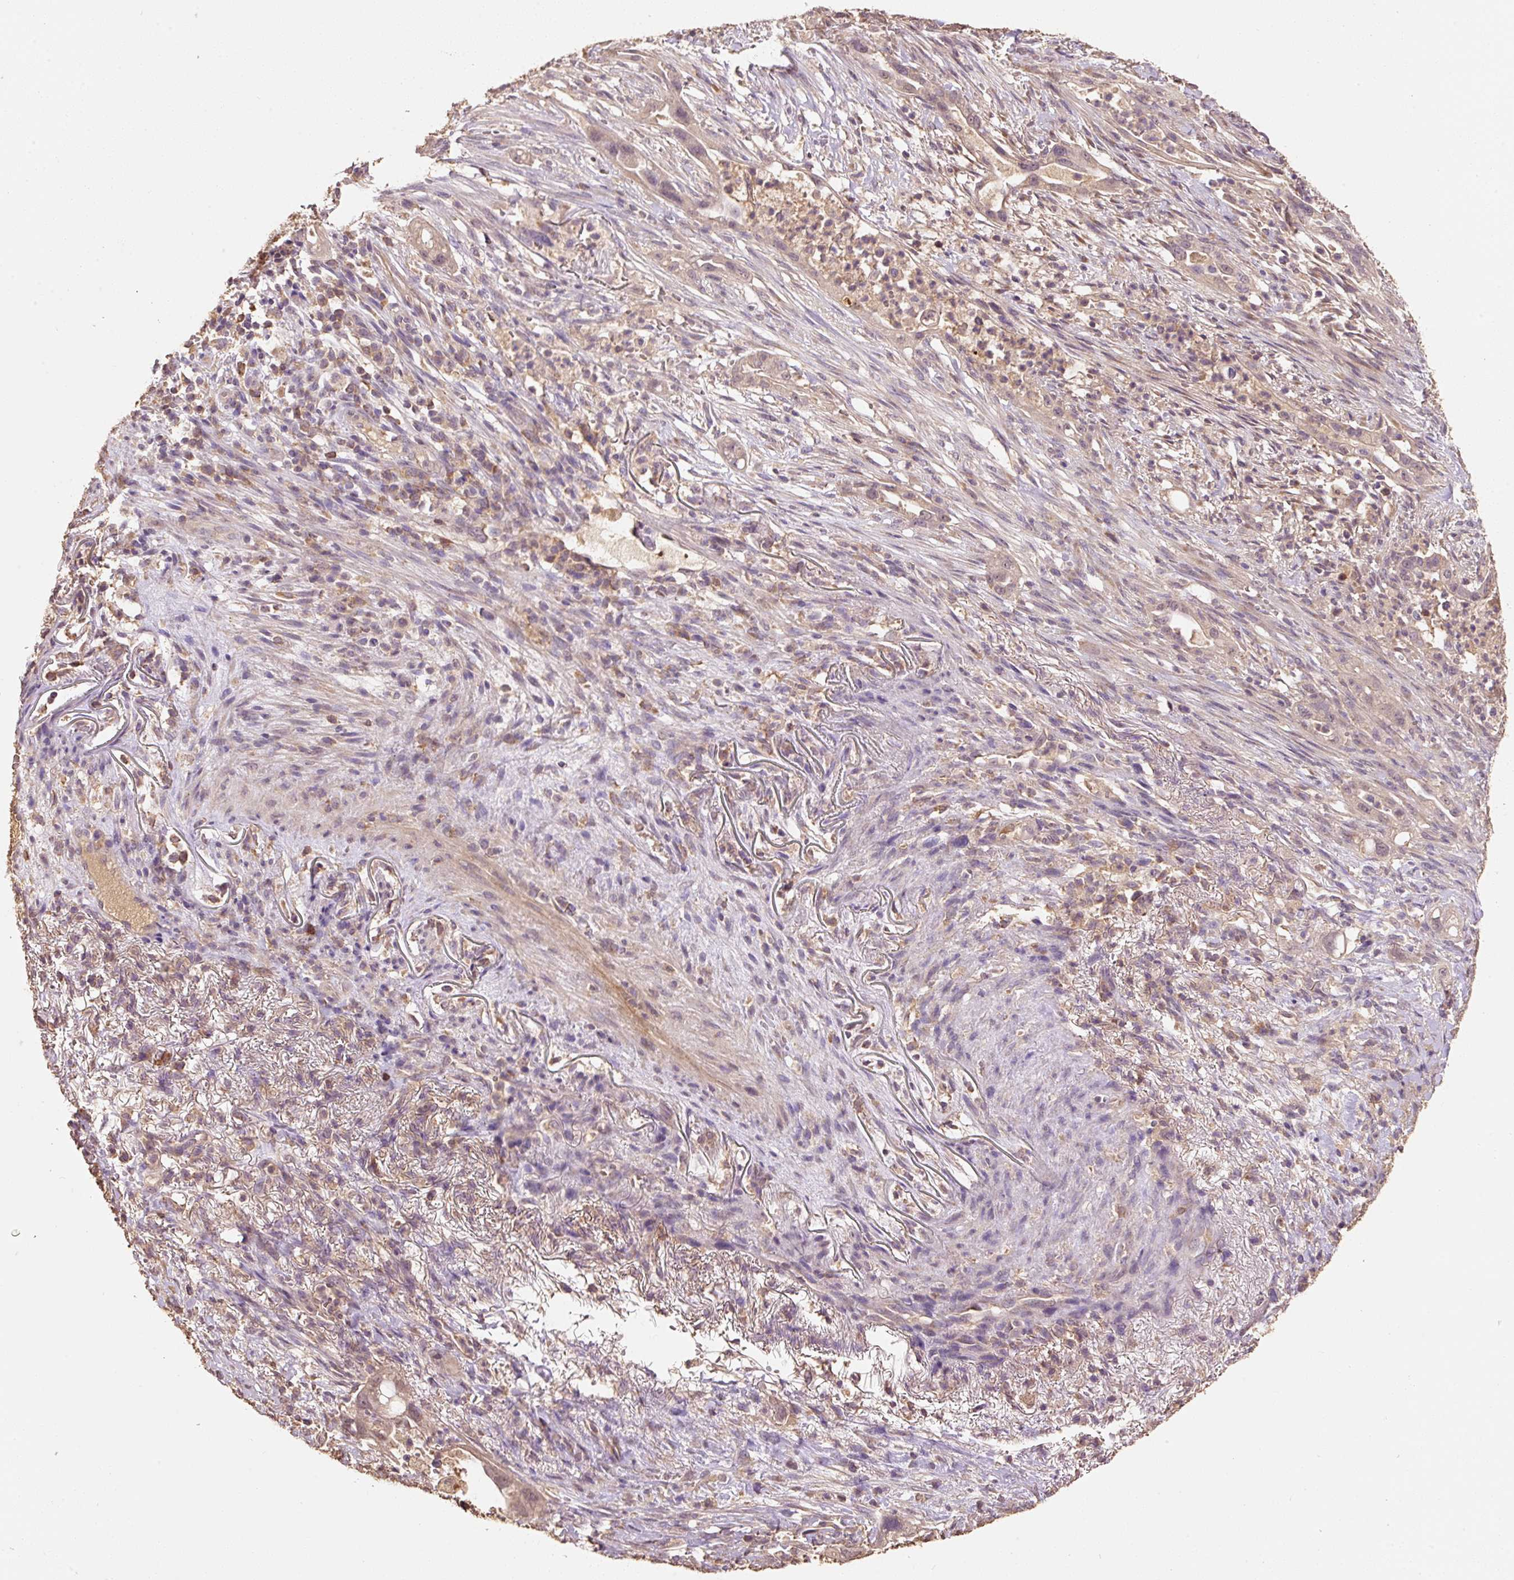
{"staining": {"intensity": "weak", "quantity": ">75%", "location": "cytoplasmic/membranous,nuclear"}, "tissue": "pancreatic cancer", "cell_type": "Tumor cells", "image_type": "cancer", "snomed": [{"axis": "morphology", "description": "Adenocarcinoma, NOS"}, {"axis": "topography", "description": "Pancreas"}], "caption": "Immunohistochemistry (DAB) staining of human pancreatic cancer displays weak cytoplasmic/membranous and nuclear protein expression in approximately >75% of tumor cells. The staining is performed using DAB (3,3'-diaminobenzidine) brown chromogen to label protein expression. The nuclei are counter-stained blue using hematoxylin.", "gene": "HERC2", "patient": {"sex": "male", "age": 44}}